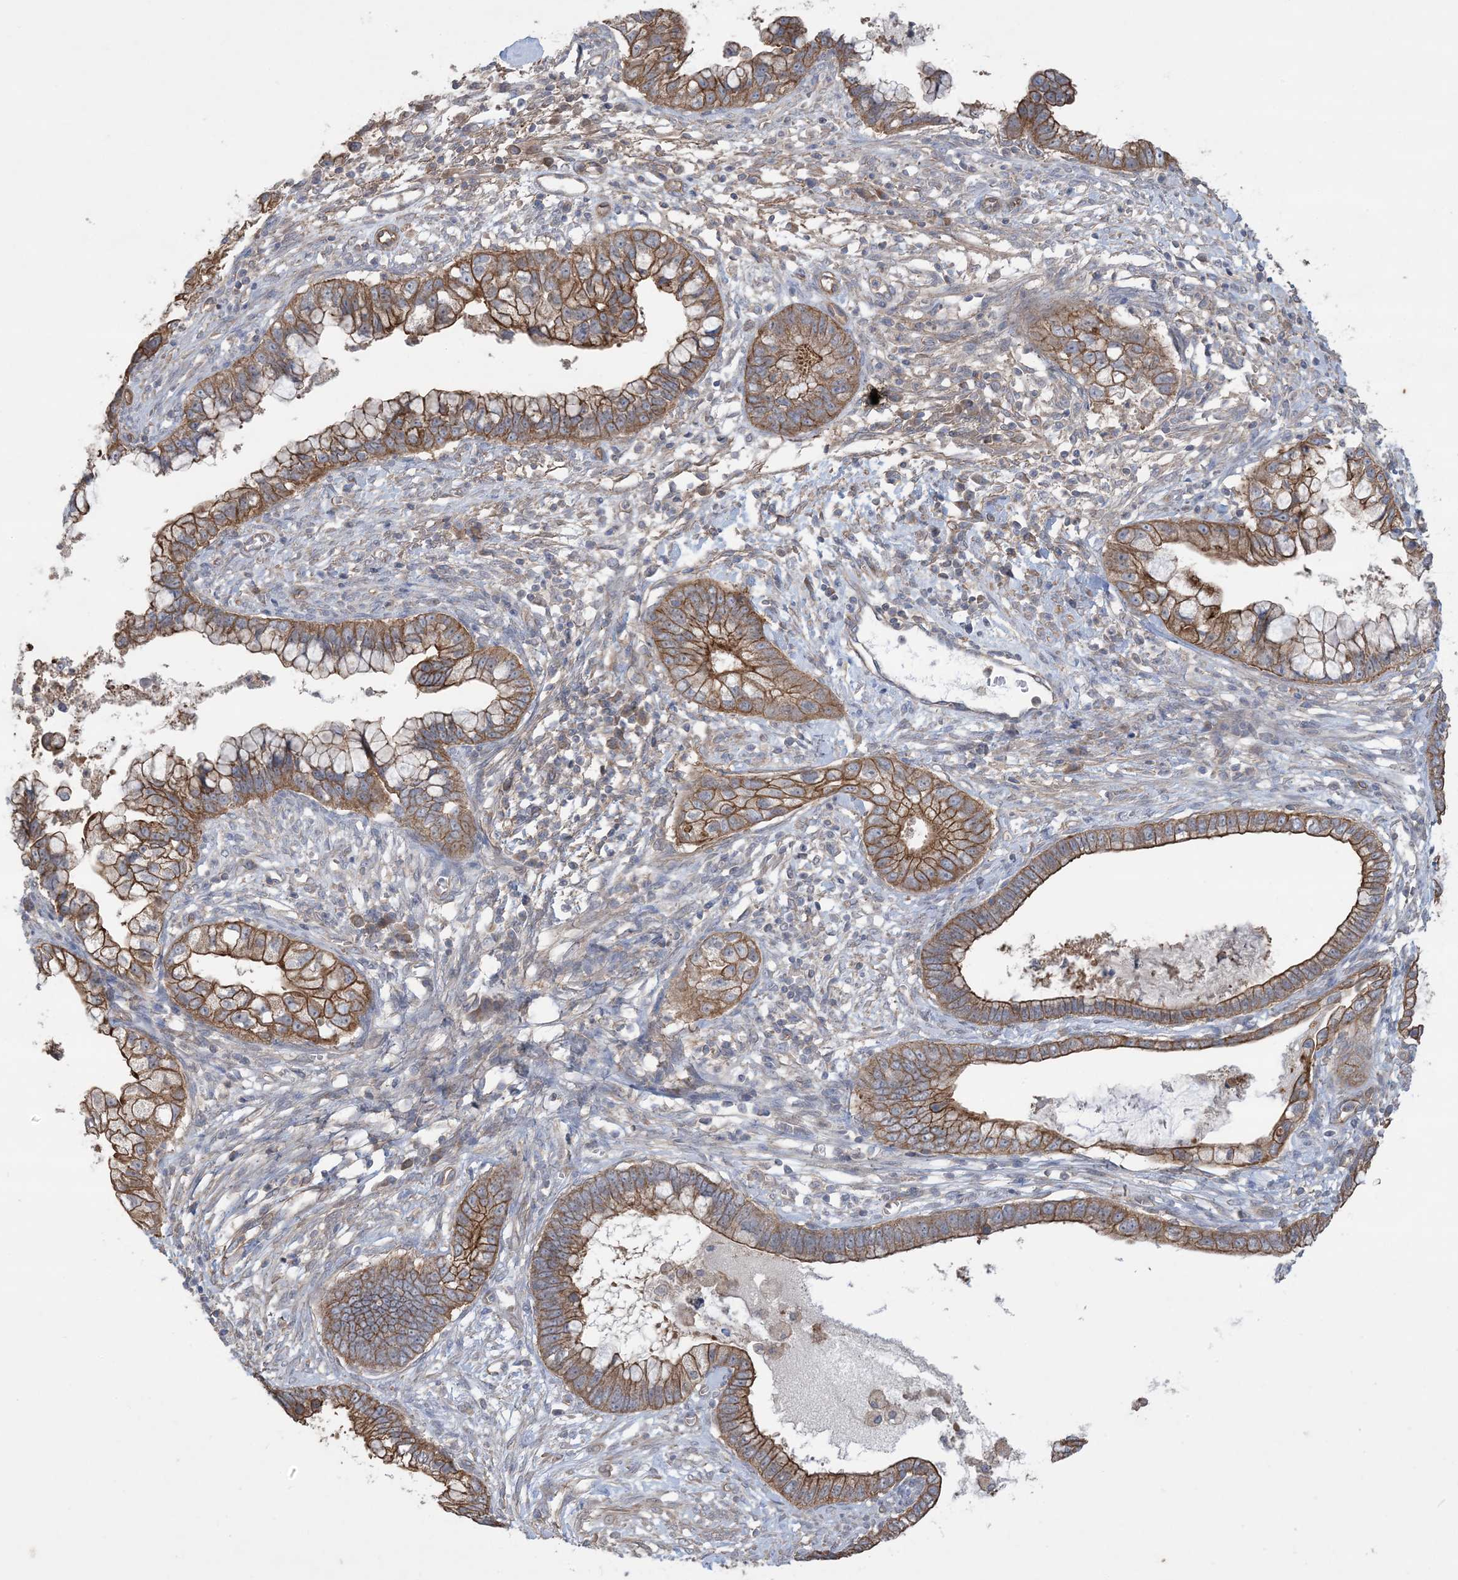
{"staining": {"intensity": "moderate", "quantity": ">75%", "location": "cytoplasmic/membranous"}, "tissue": "cervical cancer", "cell_type": "Tumor cells", "image_type": "cancer", "snomed": [{"axis": "morphology", "description": "Adenocarcinoma, NOS"}, {"axis": "topography", "description": "Cervix"}], "caption": "A medium amount of moderate cytoplasmic/membranous staining is present in approximately >75% of tumor cells in cervical adenocarcinoma tissue. (Stains: DAB (3,3'-diaminobenzidine) in brown, nuclei in blue, Microscopy: brightfield microscopy at high magnification).", "gene": "CCNY", "patient": {"sex": "female", "age": 44}}